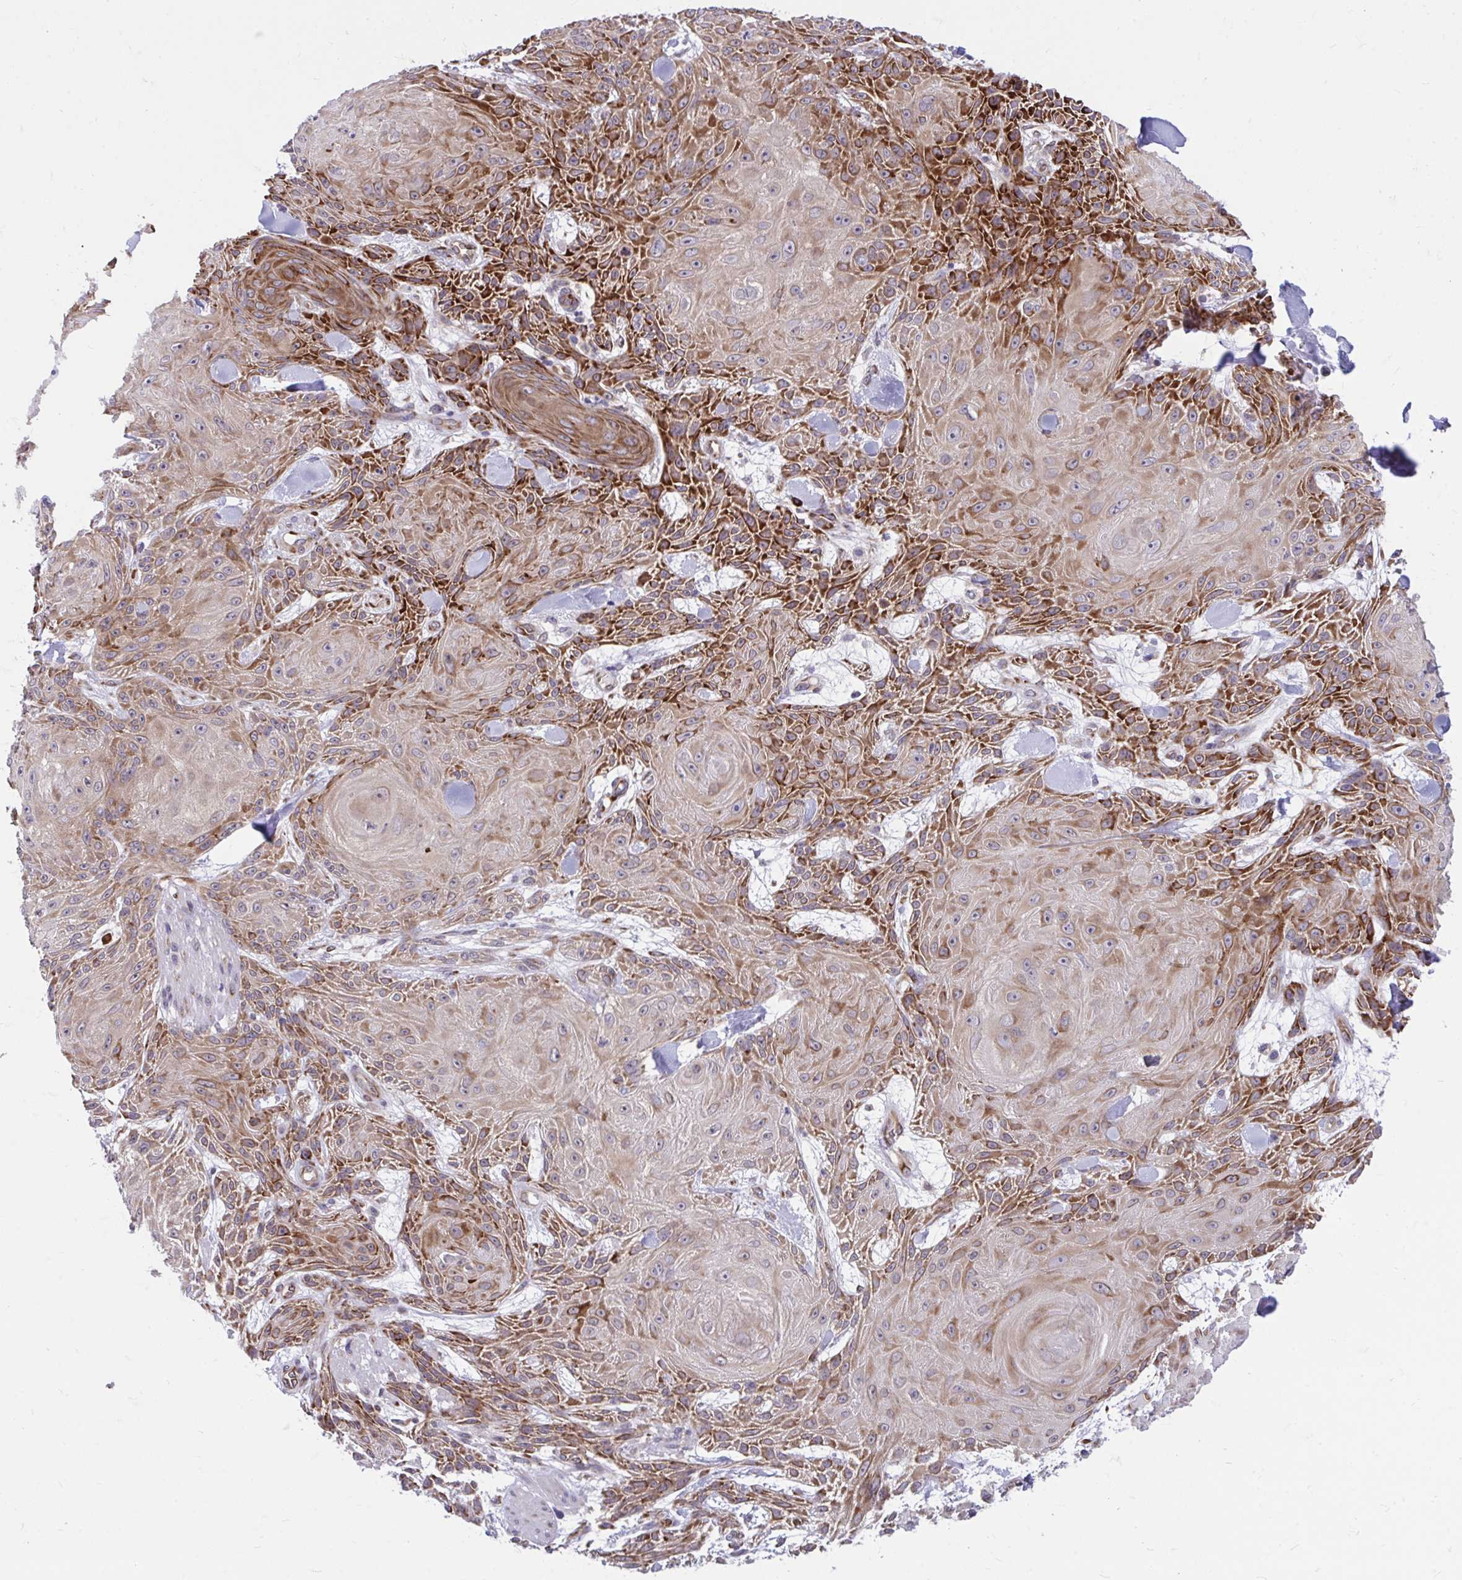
{"staining": {"intensity": "strong", "quantity": "25%-75%", "location": "cytoplasmic/membranous"}, "tissue": "skin cancer", "cell_type": "Tumor cells", "image_type": "cancer", "snomed": [{"axis": "morphology", "description": "Squamous cell carcinoma, NOS"}, {"axis": "topography", "description": "Skin"}], "caption": "A brown stain shows strong cytoplasmic/membranous staining of a protein in human skin cancer tumor cells. The protein is shown in brown color, while the nuclei are stained blue.", "gene": "SELENON", "patient": {"sex": "male", "age": 88}}